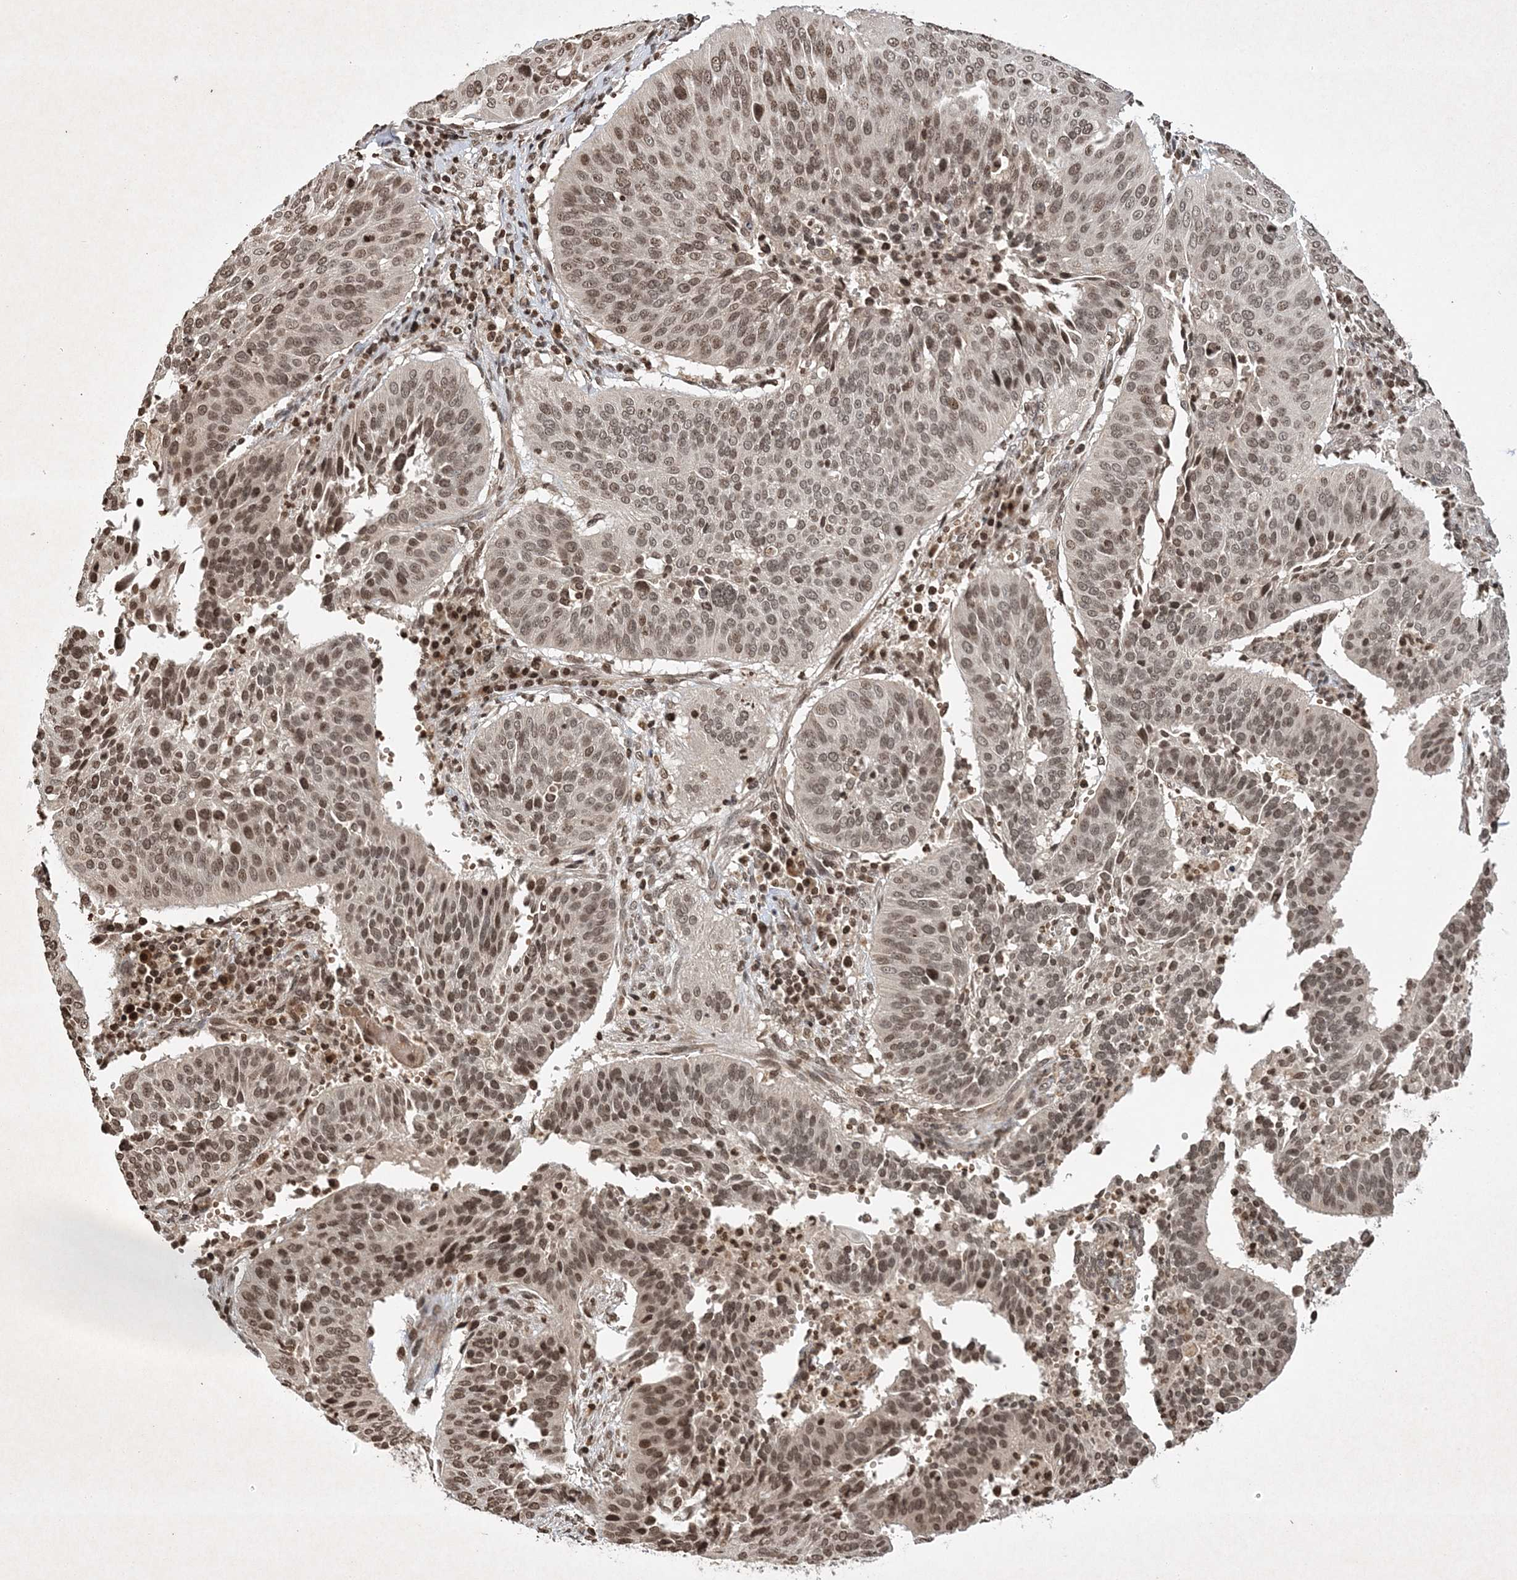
{"staining": {"intensity": "moderate", "quantity": ">75%", "location": "nuclear"}, "tissue": "cervical cancer", "cell_type": "Tumor cells", "image_type": "cancer", "snomed": [{"axis": "morphology", "description": "Normal tissue, NOS"}, {"axis": "morphology", "description": "Squamous cell carcinoma, NOS"}, {"axis": "topography", "description": "Cervix"}], "caption": "IHC histopathology image of squamous cell carcinoma (cervical) stained for a protein (brown), which exhibits medium levels of moderate nuclear expression in approximately >75% of tumor cells.", "gene": "NEDD9", "patient": {"sex": "female", "age": 39}}